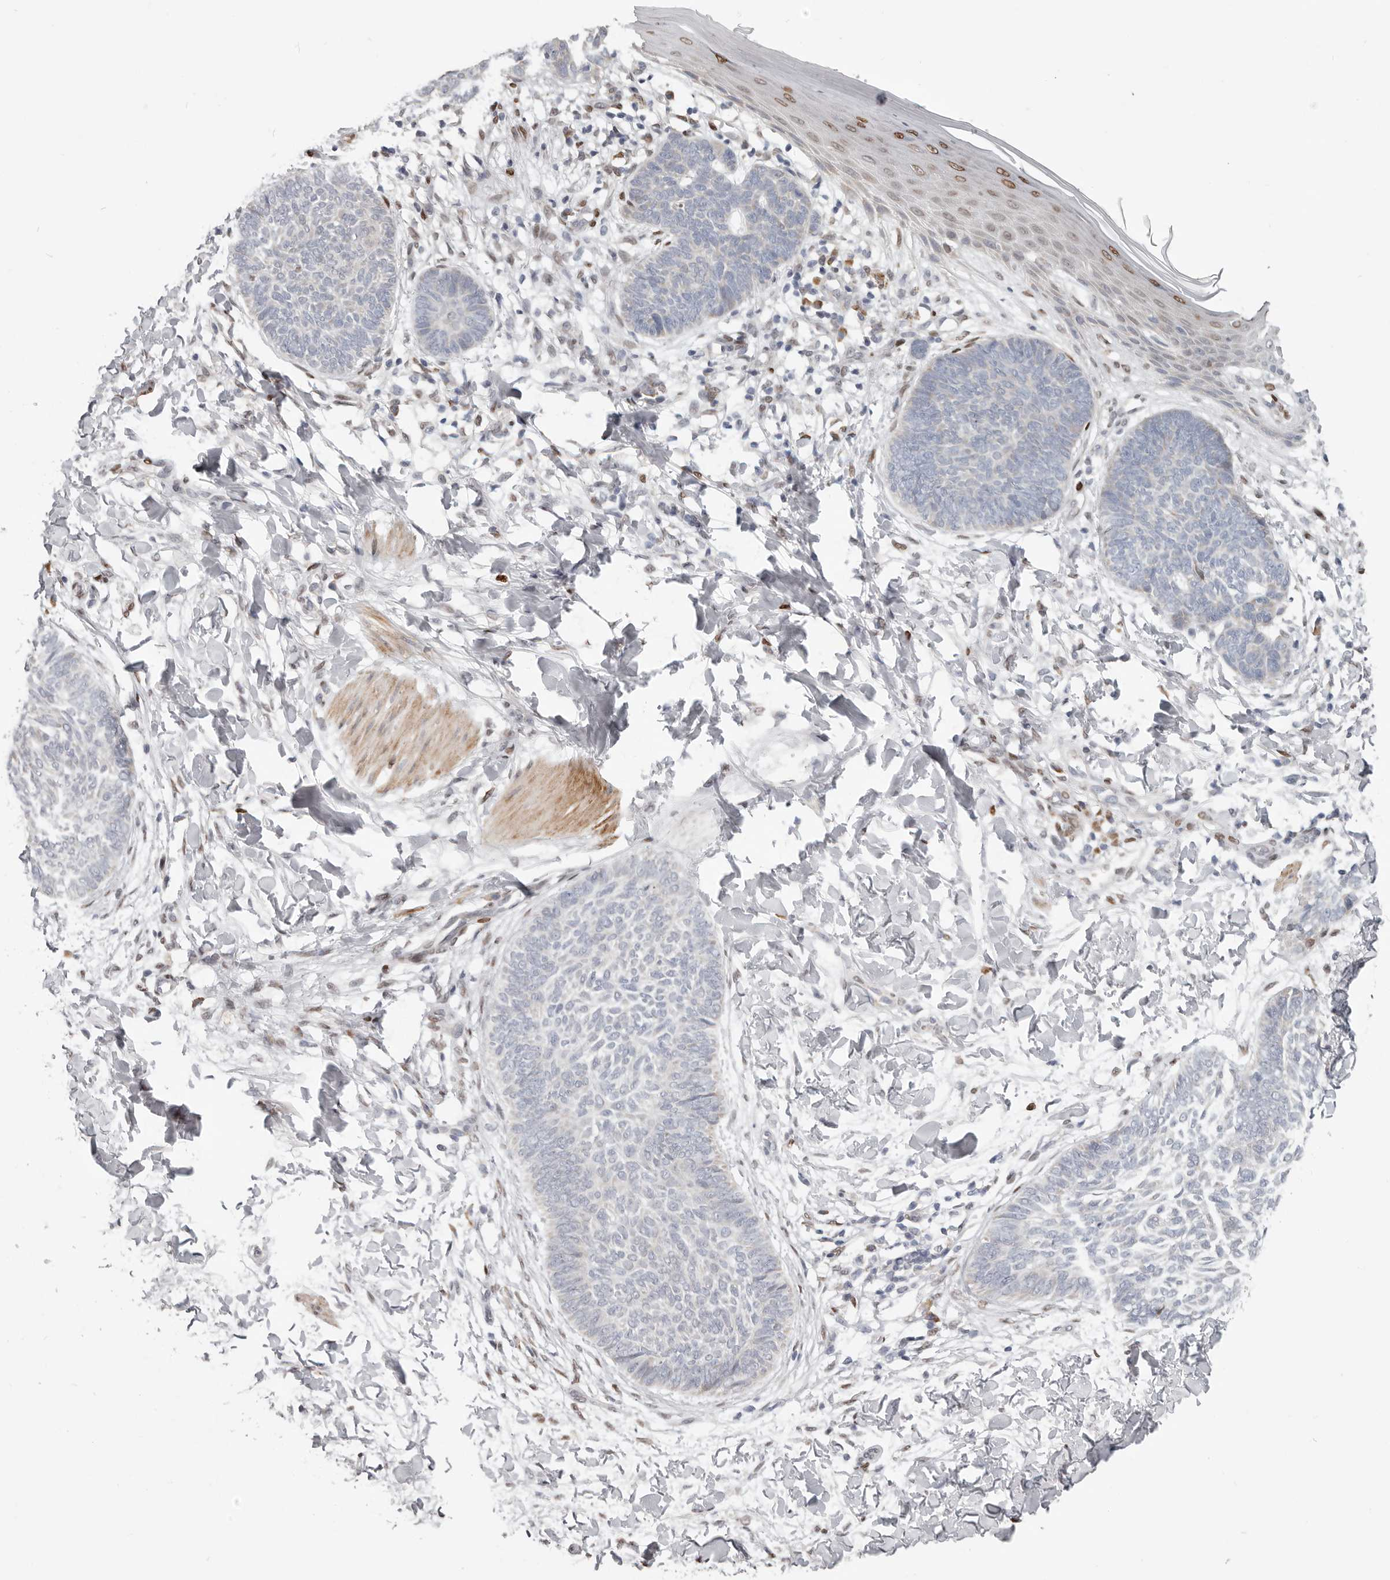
{"staining": {"intensity": "negative", "quantity": "none", "location": "none"}, "tissue": "skin cancer", "cell_type": "Tumor cells", "image_type": "cancer", "snomed": [{"axis": "morphology", "description": "Normal tissue, NOS"}, {"axis": "morphology", "description": "Basal cell carcinoma"}, {"axis": "topography", "description": "Skin"}], "caption": "IHC micrograph of basal cell carcinoma (skin) stained for a protein (brown), which exhibits no positivity in tumor cells. (Brightfield microscopy of DAB immunohistochemistry at high magnification).", "gene": "SRP19", "patient": {"sex": "male", "age": 50}}